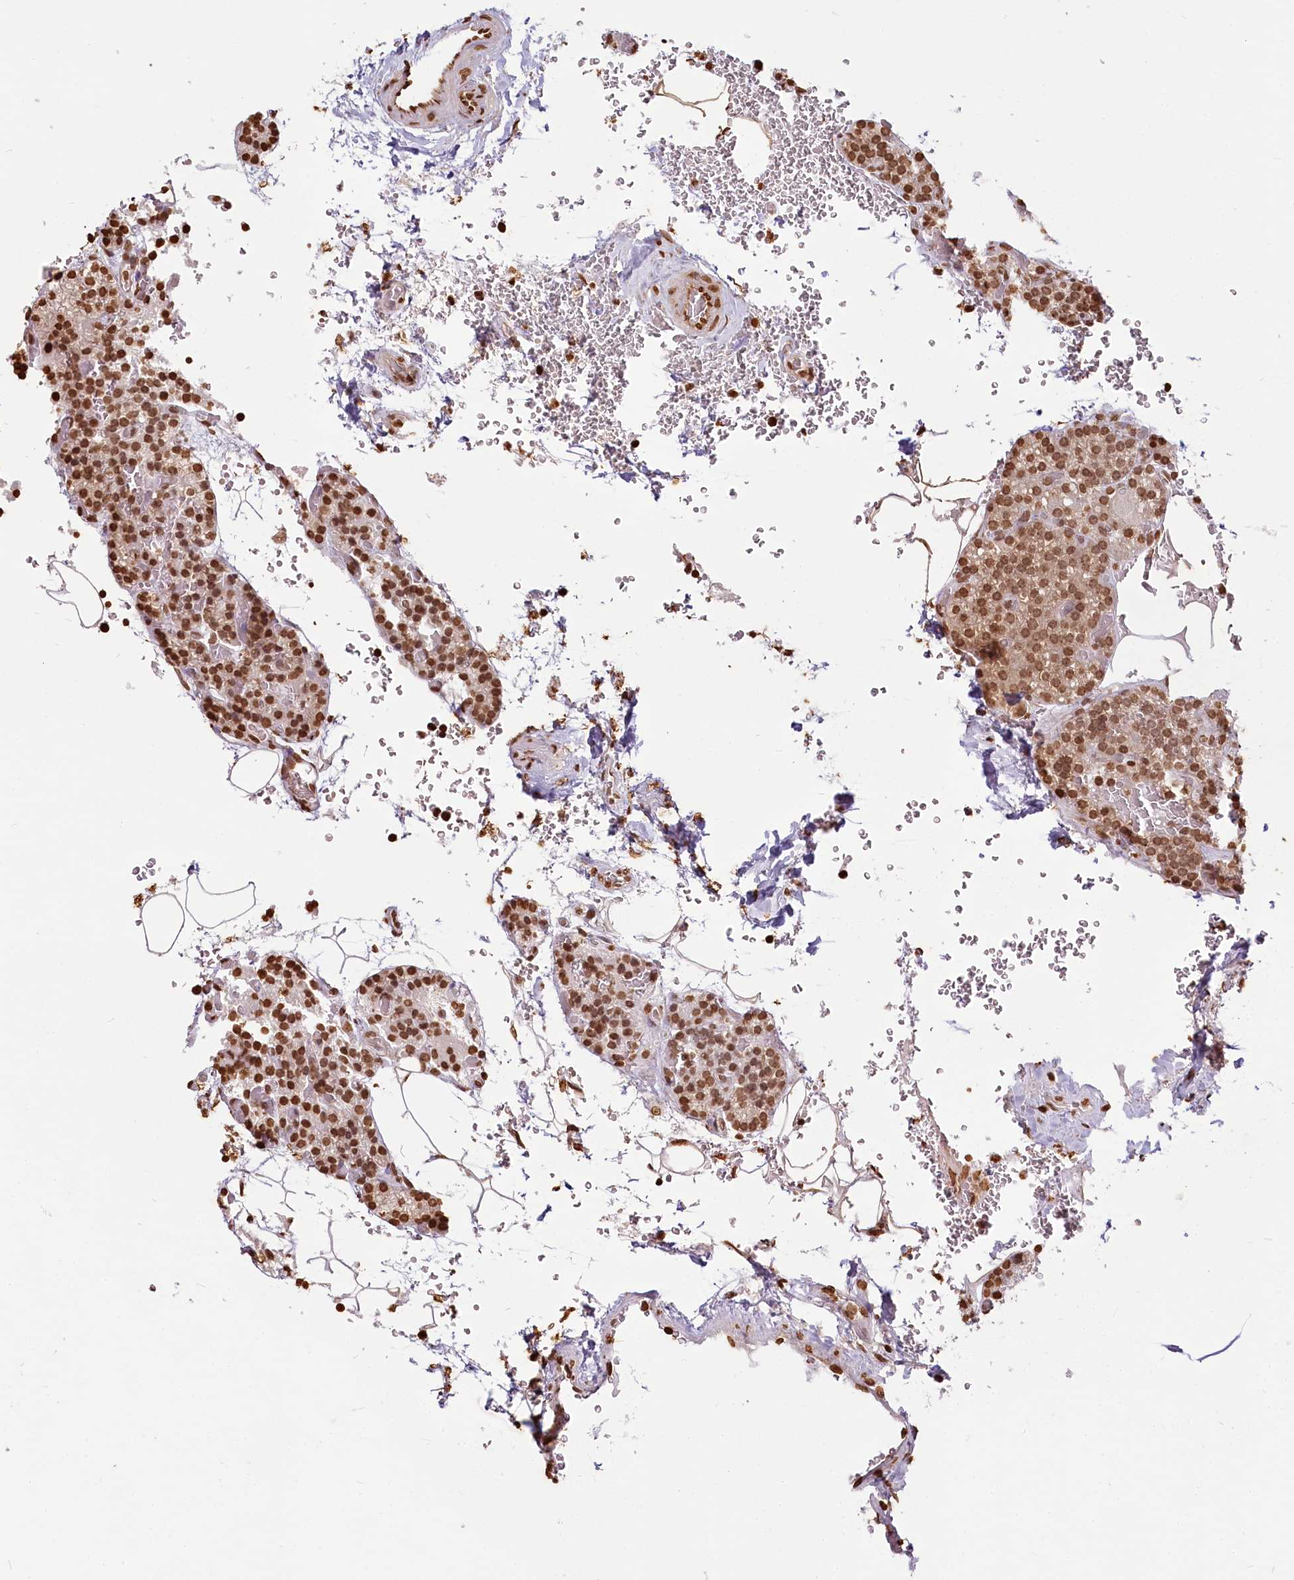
{"staining": {"intensity": "moderate", "quantity": ">75%", "location": "nuclear"}, "tissue": "parathyroid gland", "cell_type": "Glandular cells", "image_type": "normal", "snomed": [{"axis": "morphology", "description": "Normal tissue, NOS"}, {"axis": "topography", "description": "Parathyroid gland"}], "caption": "Parathyroid gland stained with immunohistochemistry exhibits moderate nuclear staining in about >75% of glandular cells. Immunohistochemistry stains the protein in brown and the nuclei are stained blue.", "gene": "FAM13A", "patient": {"sex": "male", "age": 50}}